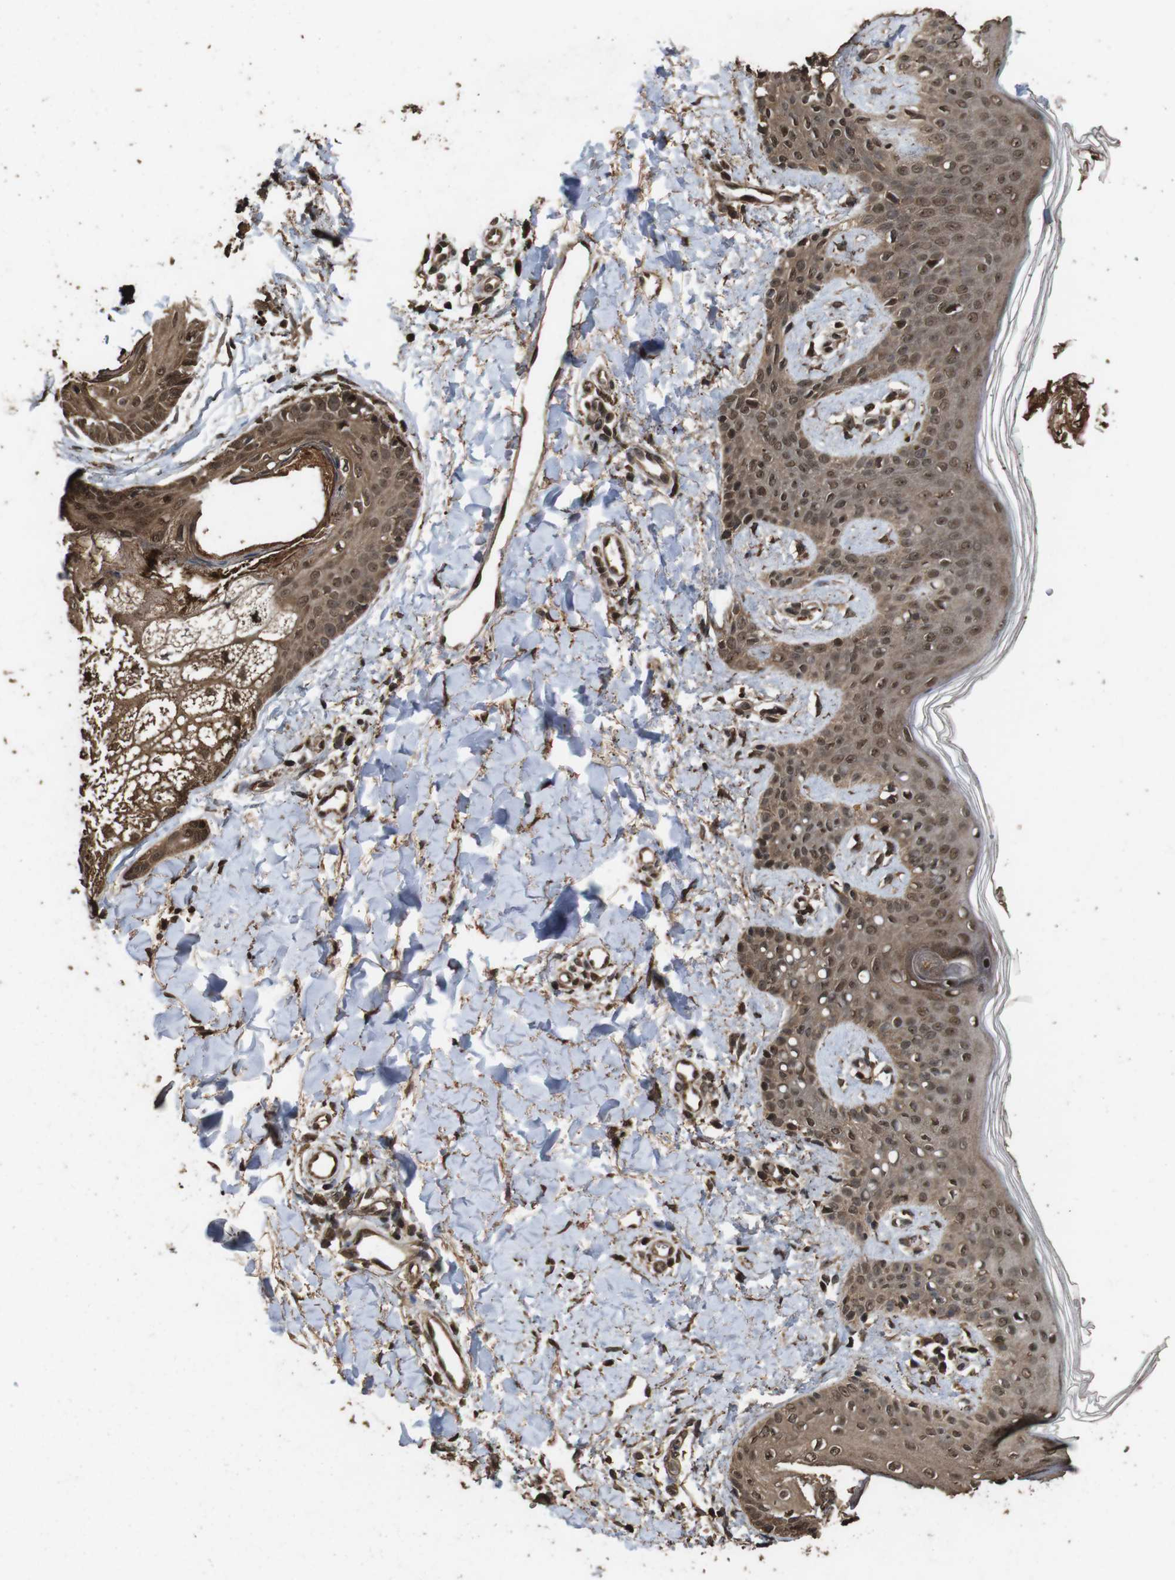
{"staining": {"intensity": "strong", "quantity": ">75%", "location": "cytoplasmic/membranous"}, "tissue": "skin", "cell_type": "Fibroblasts", "image_type": "normal", "snomed": [{"axis": "morphology", "description": "Normal tissue, NOS"}, {"axis": "topography", "description": "Skin"}], "caption": "Immunohistochemical staining of unremarkable skin demonstrates >75% levels of strong cytoplasmic/membranous protein staining in approximately >75% of fibroblasts. The protein is shown in brown color, while the nuclei are stained blue.", "gene": "RRAS2", "patient": {"sex": "male", "age": 16}}